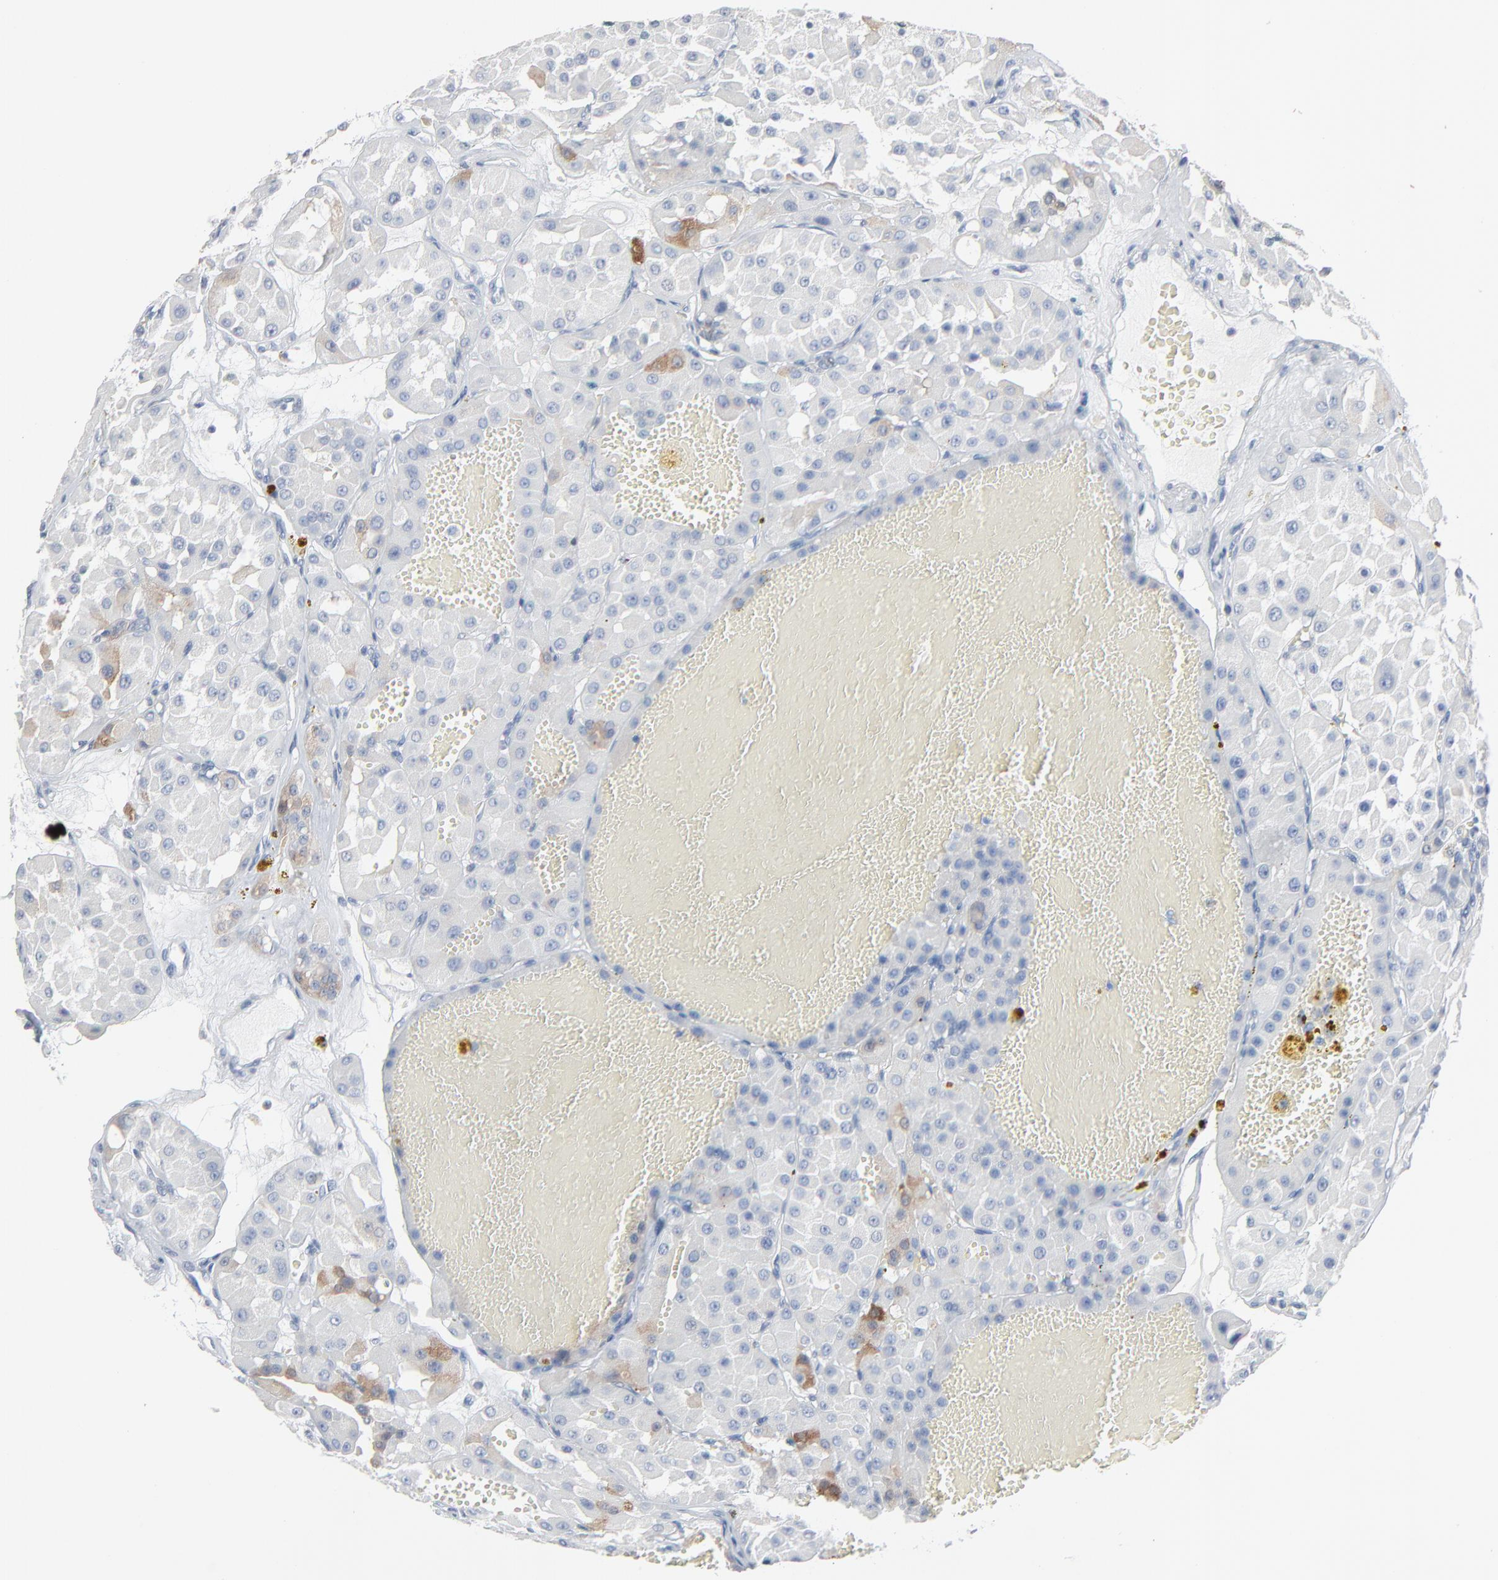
{"staining": {"intensity": "moderate", "quantity": "<25%", "location": "cytoplasmic/membranous"}, "tissue": "renal cancer", "cell_type": "Tumor cells", "image_type": "cancer", "snomed": [{"axis": "morphology", "description": "Adenocarcinoma, uncertain malignant potential"}, {"axis": "topography", "description": "Kidney"}], "caption": "This is a micrograph of IHC staining of renal adenocarcinoma,  uncertain malignant potential, which shows moderate expression in the cytoplasmic/membranous of tumor cells.", "gene": "PHGDH", "patient": {"sex": "male", "age": 63}}